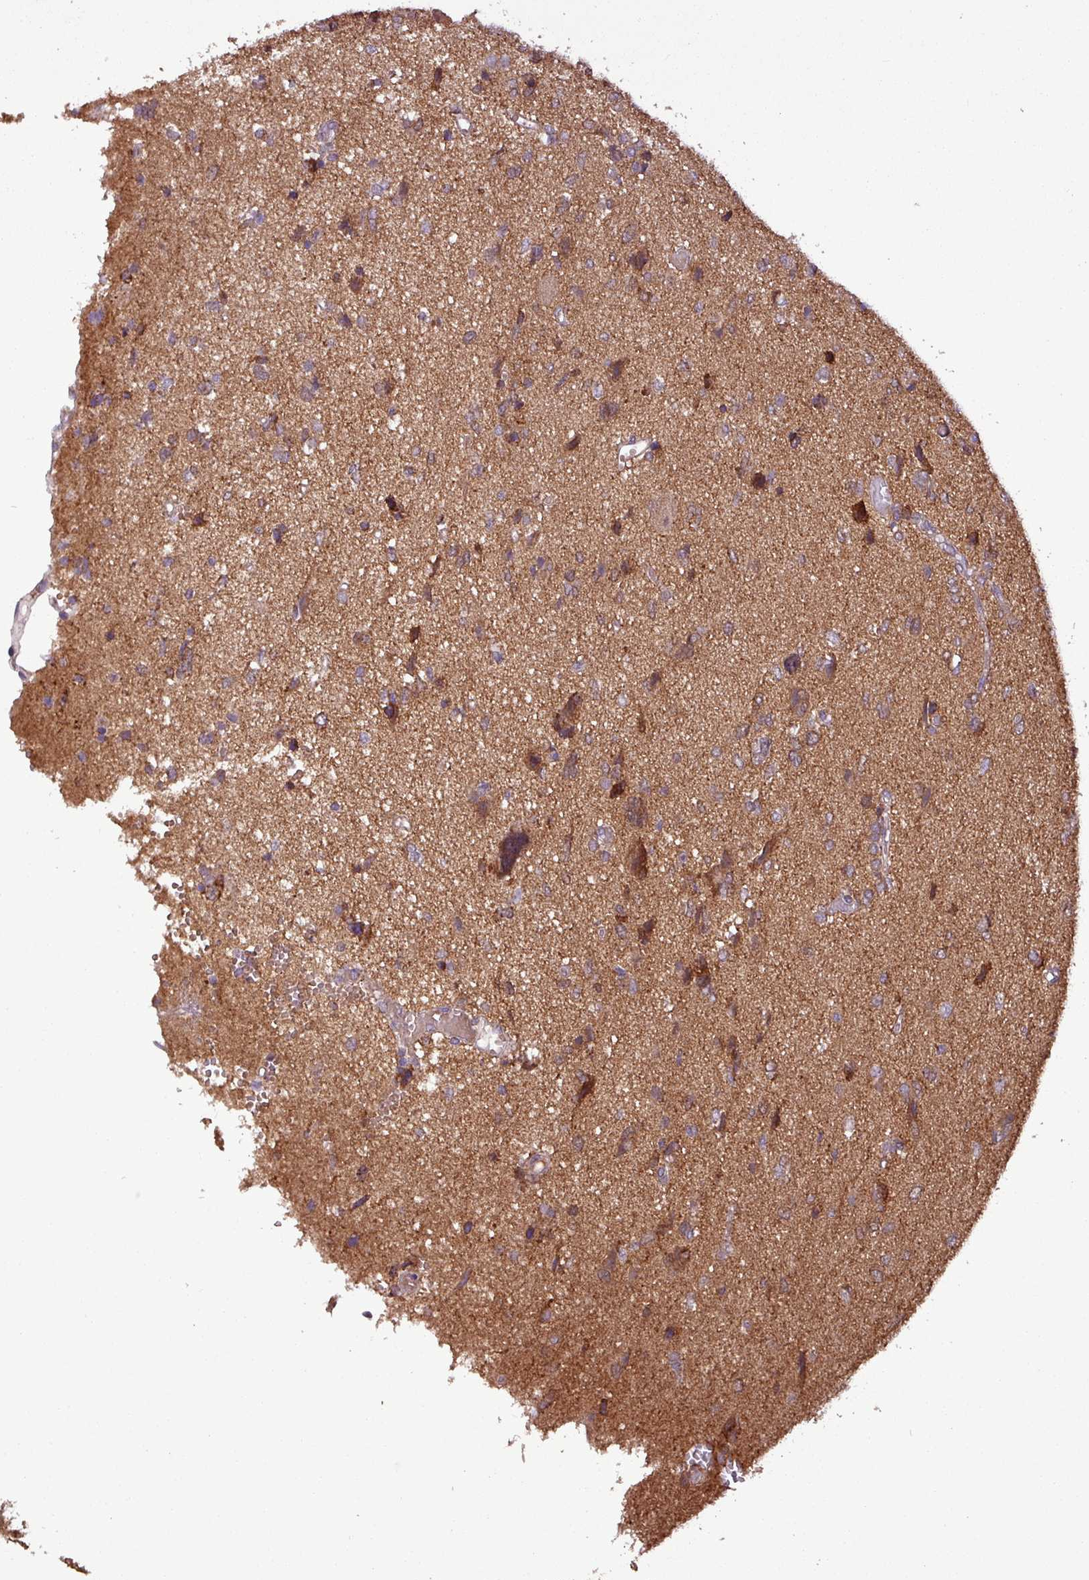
{"staining": {"intensity": "moderate", "quantity": "25%-75%", "location": "cytoplasmic/membranous"}, "tissue": "glioma", "cell_type": "Tumor cells", "image_type": "cancer", "snomed": [{"axis": "morphology", "description": "Glioma, malignant, High grade"}, {"axis": "topography", "description": "Brain"}], "caption": "IHC (DAB (3,3'-diaminobenzidine)) staining of human malignant glioma (high-grade) displays moderate cytoplasmic/membranous protein positivity in approximately 25%-75% of tumor cells.", "gene": "MCTP2", "patient": {"sex": "female", "age": 59}}